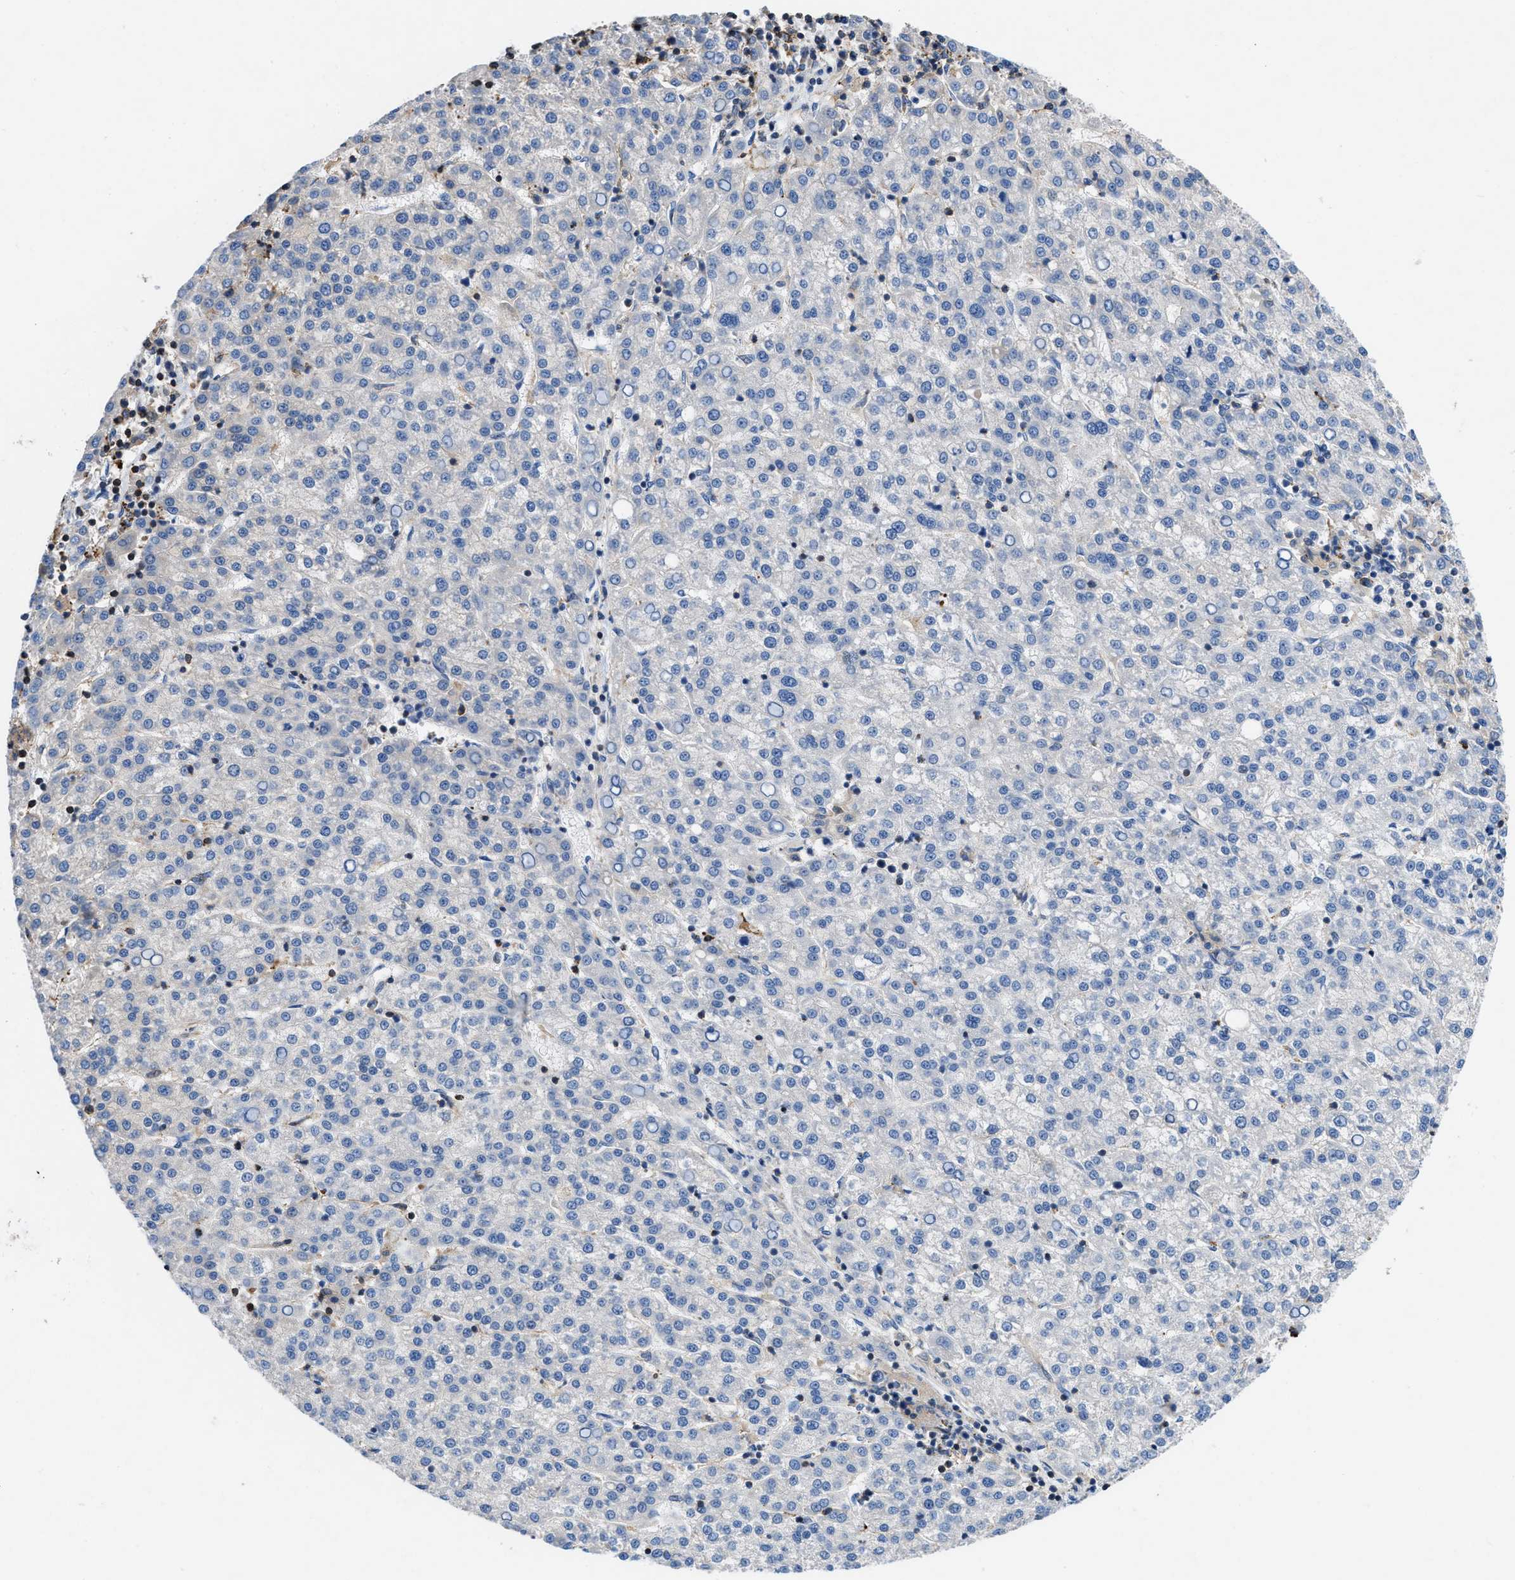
{"staining": {"intensity": "negative", "quantity": "none", "location": "none"}, "tissue": "liver cancer", "cell_type": "Tumor cells", "image_type": "cancer", "snomed": [{"axis": "morphology", "description": "Carcinoma, Hepatocellular, NOS"}, {"axis": "topography", "description": "Liver"}], "caption": "This is a histopathology image of immunohistochemistry staining of liver hepatocellular carcinoma, which shows no staining in tumor cells. (Brightfield microscopy of DAB (3,3'-diaminobenzidine) immunohistochemistry (IHC) at high magnification).", "gene": "ATP6V0D1", "patient": {"sex": "female", "age": 58}}